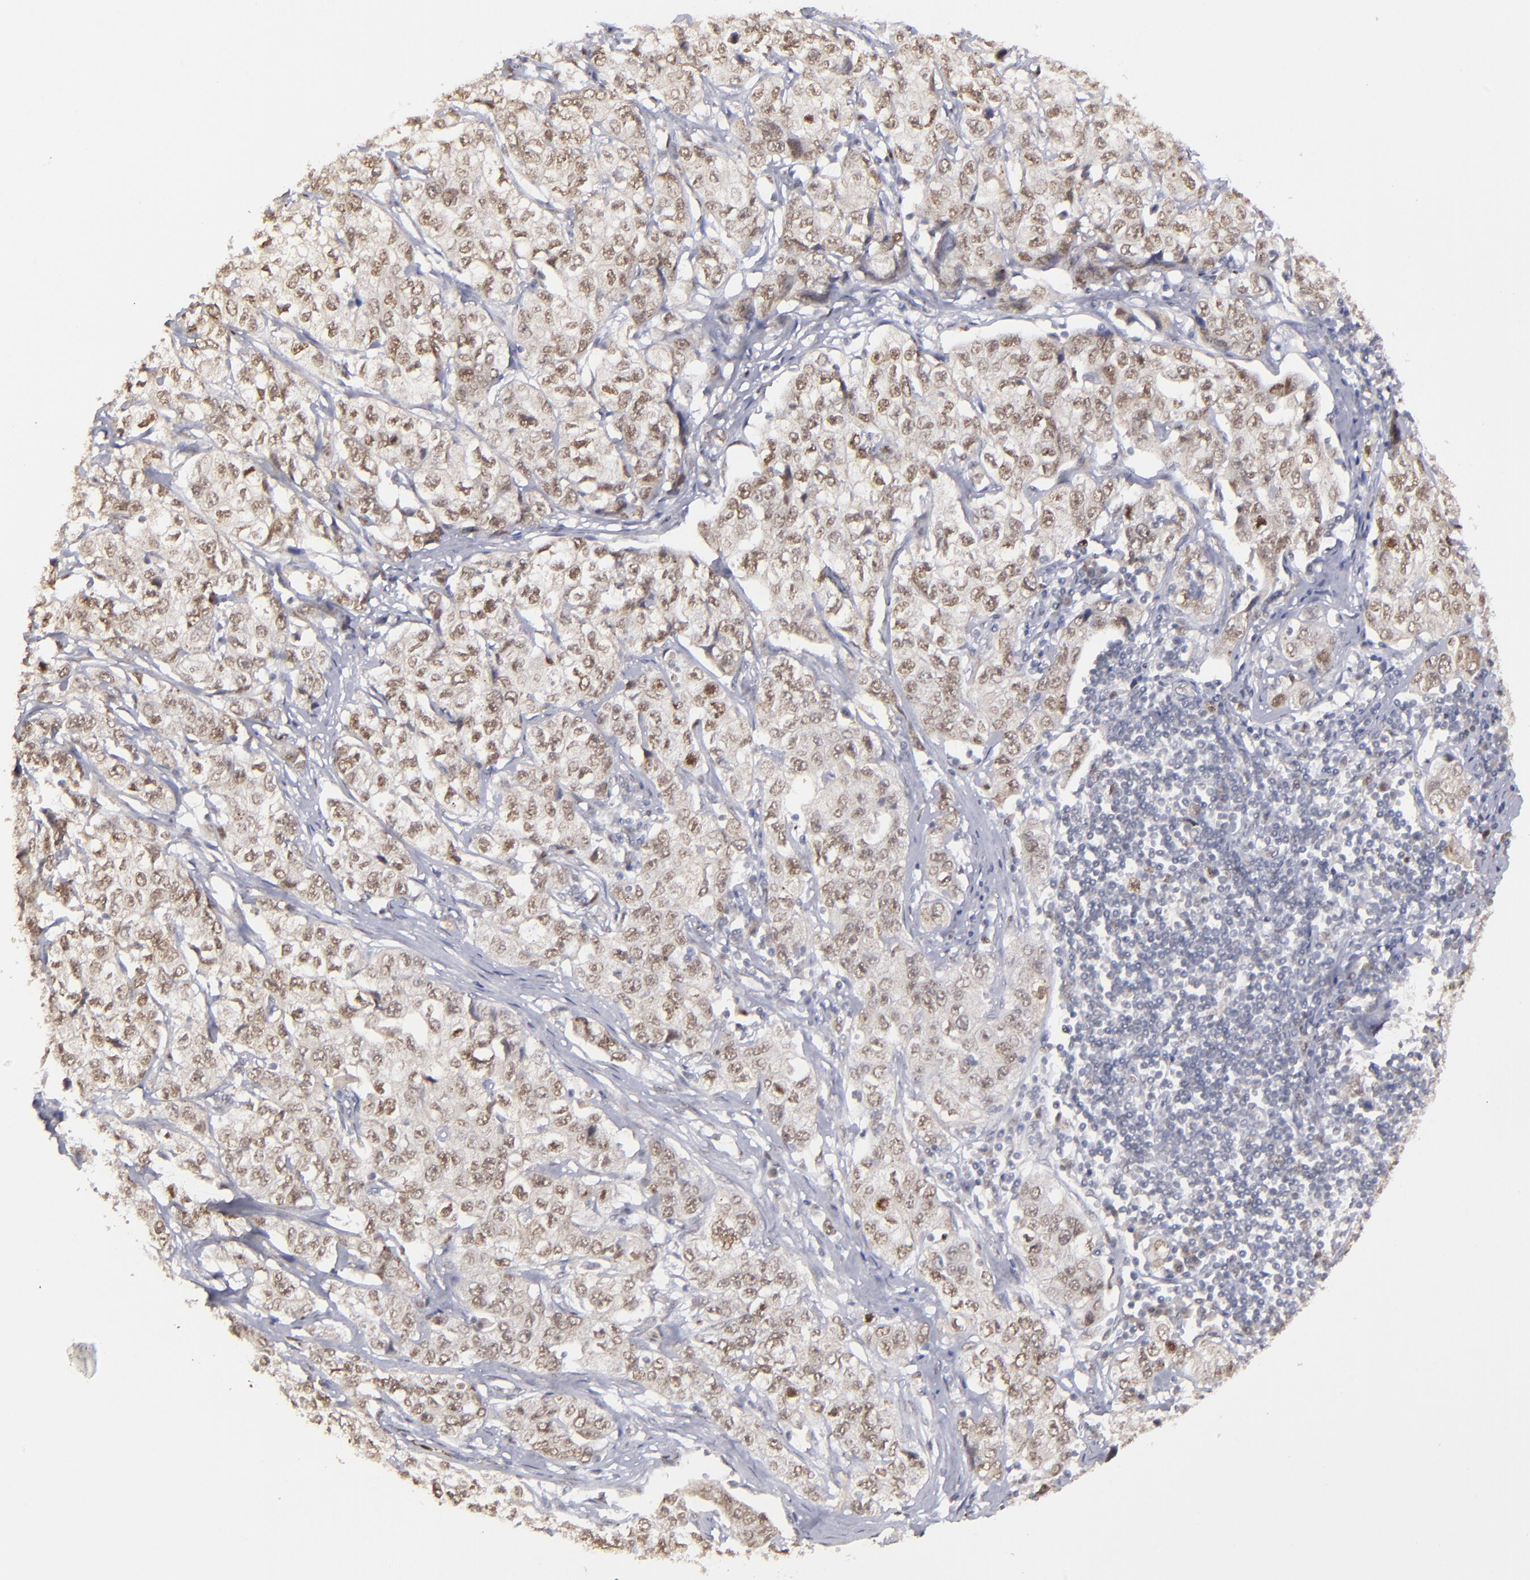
{"staining": {"intensity": "weak", "quantity": "25%-75%", "location": "nuclear"}, "tissue": "stomach cancer", "cell_type": "Tumor cells", "image_type": "cancer", "snomed": [{"axis": "morphology", "description": "Adenocarcinoma, NOS"}, {"axis": "topography", "description": "Stomach"}], "caption": "Stomach cancer (adenocarcinoma) tissue reveals weak nuclear positivity in approximately 25%-75% of tumor cells, visualized by immunohistochemistry.", "gene": "RREB1", "patient": {"sex": "male", "age": 48}}